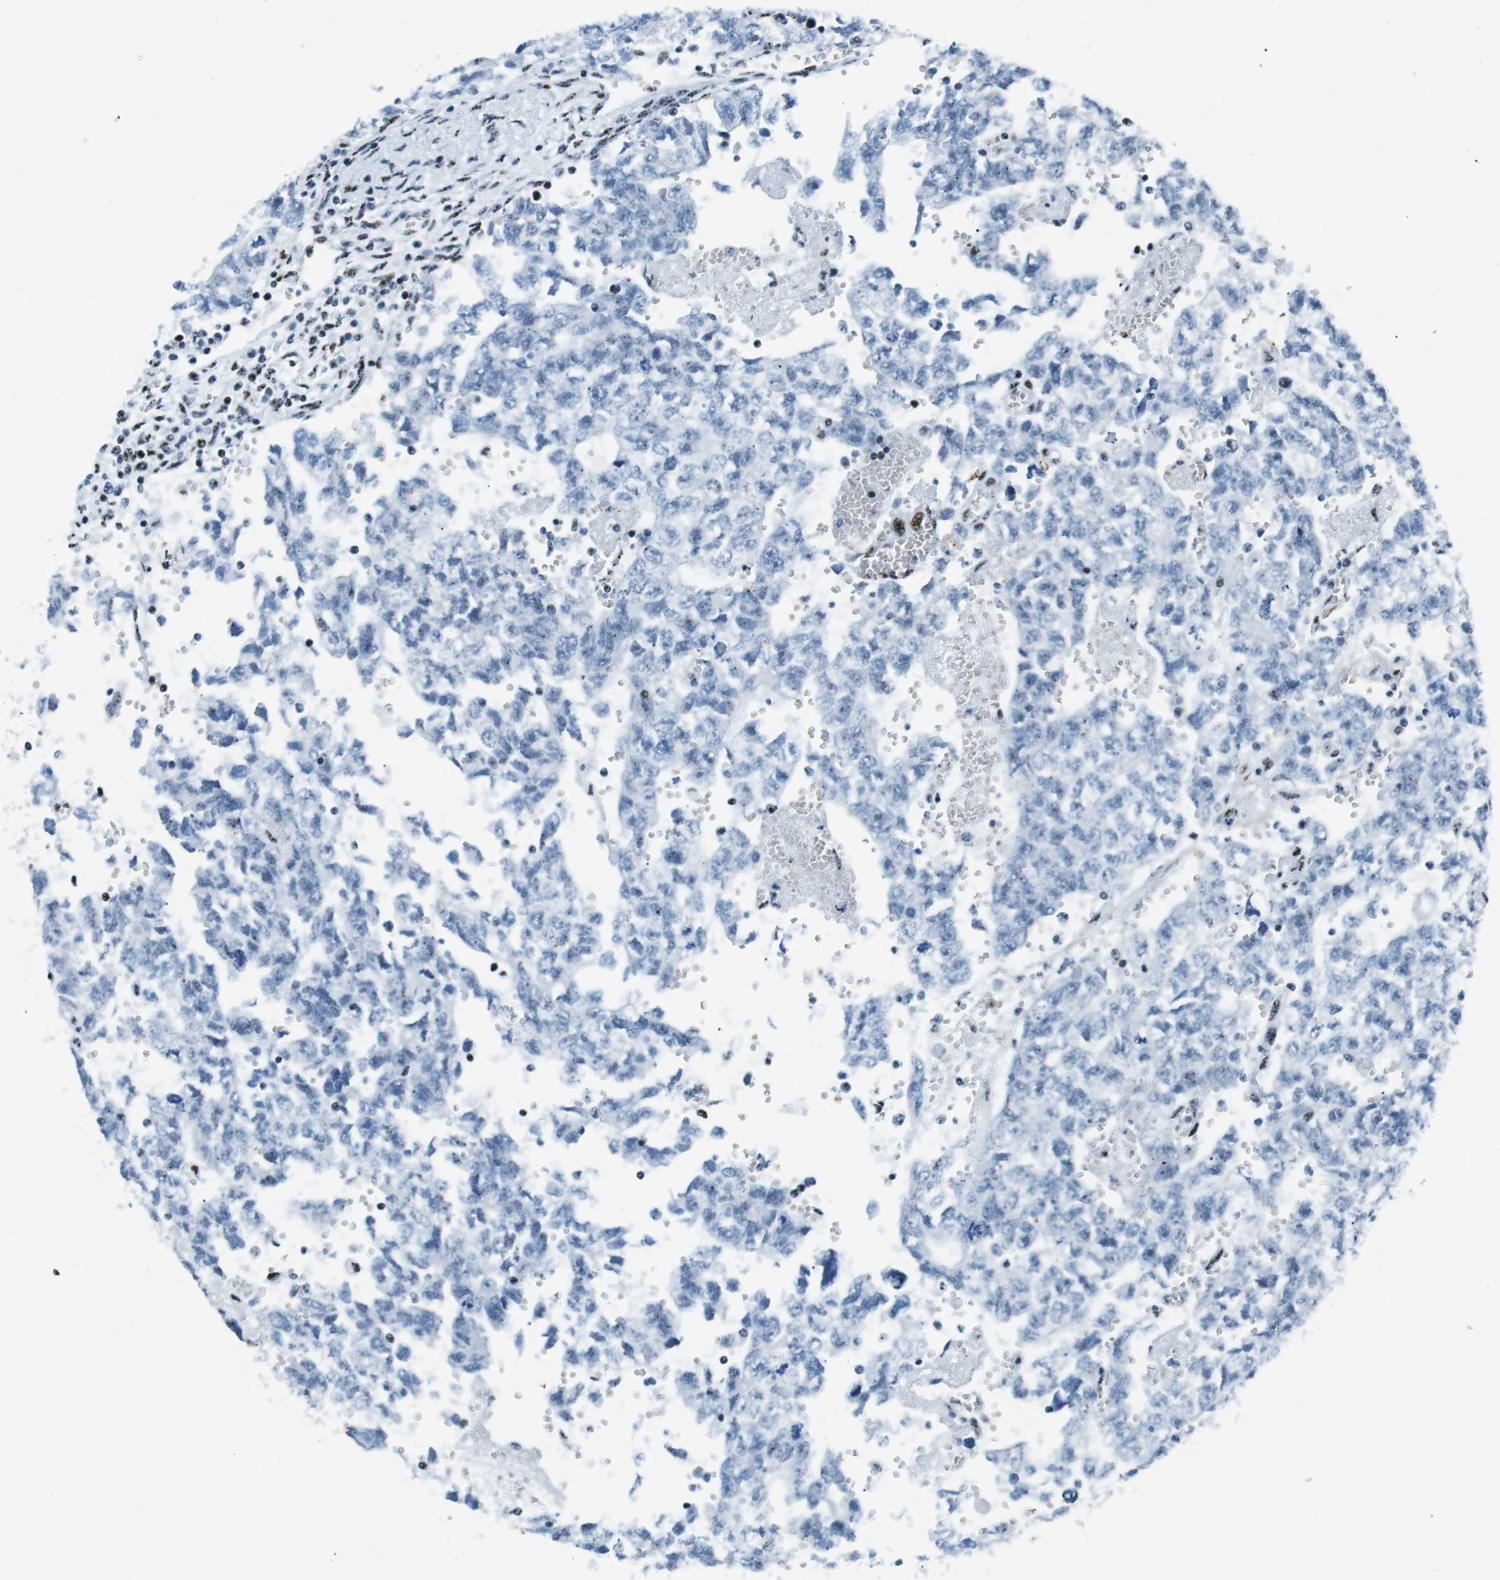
{"staining": {"intensity": "negative", "quantity": "none", "location": "none"}, "tissue": "testis cancer", "cell_type": "Tumor cells", "image_type": "cancer", "snomed": [{"axis": "morphology", "description": "Seminoma, NOS"}, {"axis": "morphology", "description": "Carcinoma, Embryonal, NOS"}, {"axis": "topography", "description": "Testis"}], "caption": "This photomicrograph is of embryonal carcinoma (testis) stained with immunohistochemistry (IHC) to label a protein in brown with the nuclei are counter-stained blue. There is no expression in tumor cells.", "gene": "PML", "patient": {"sex": "male", "age": 38}}